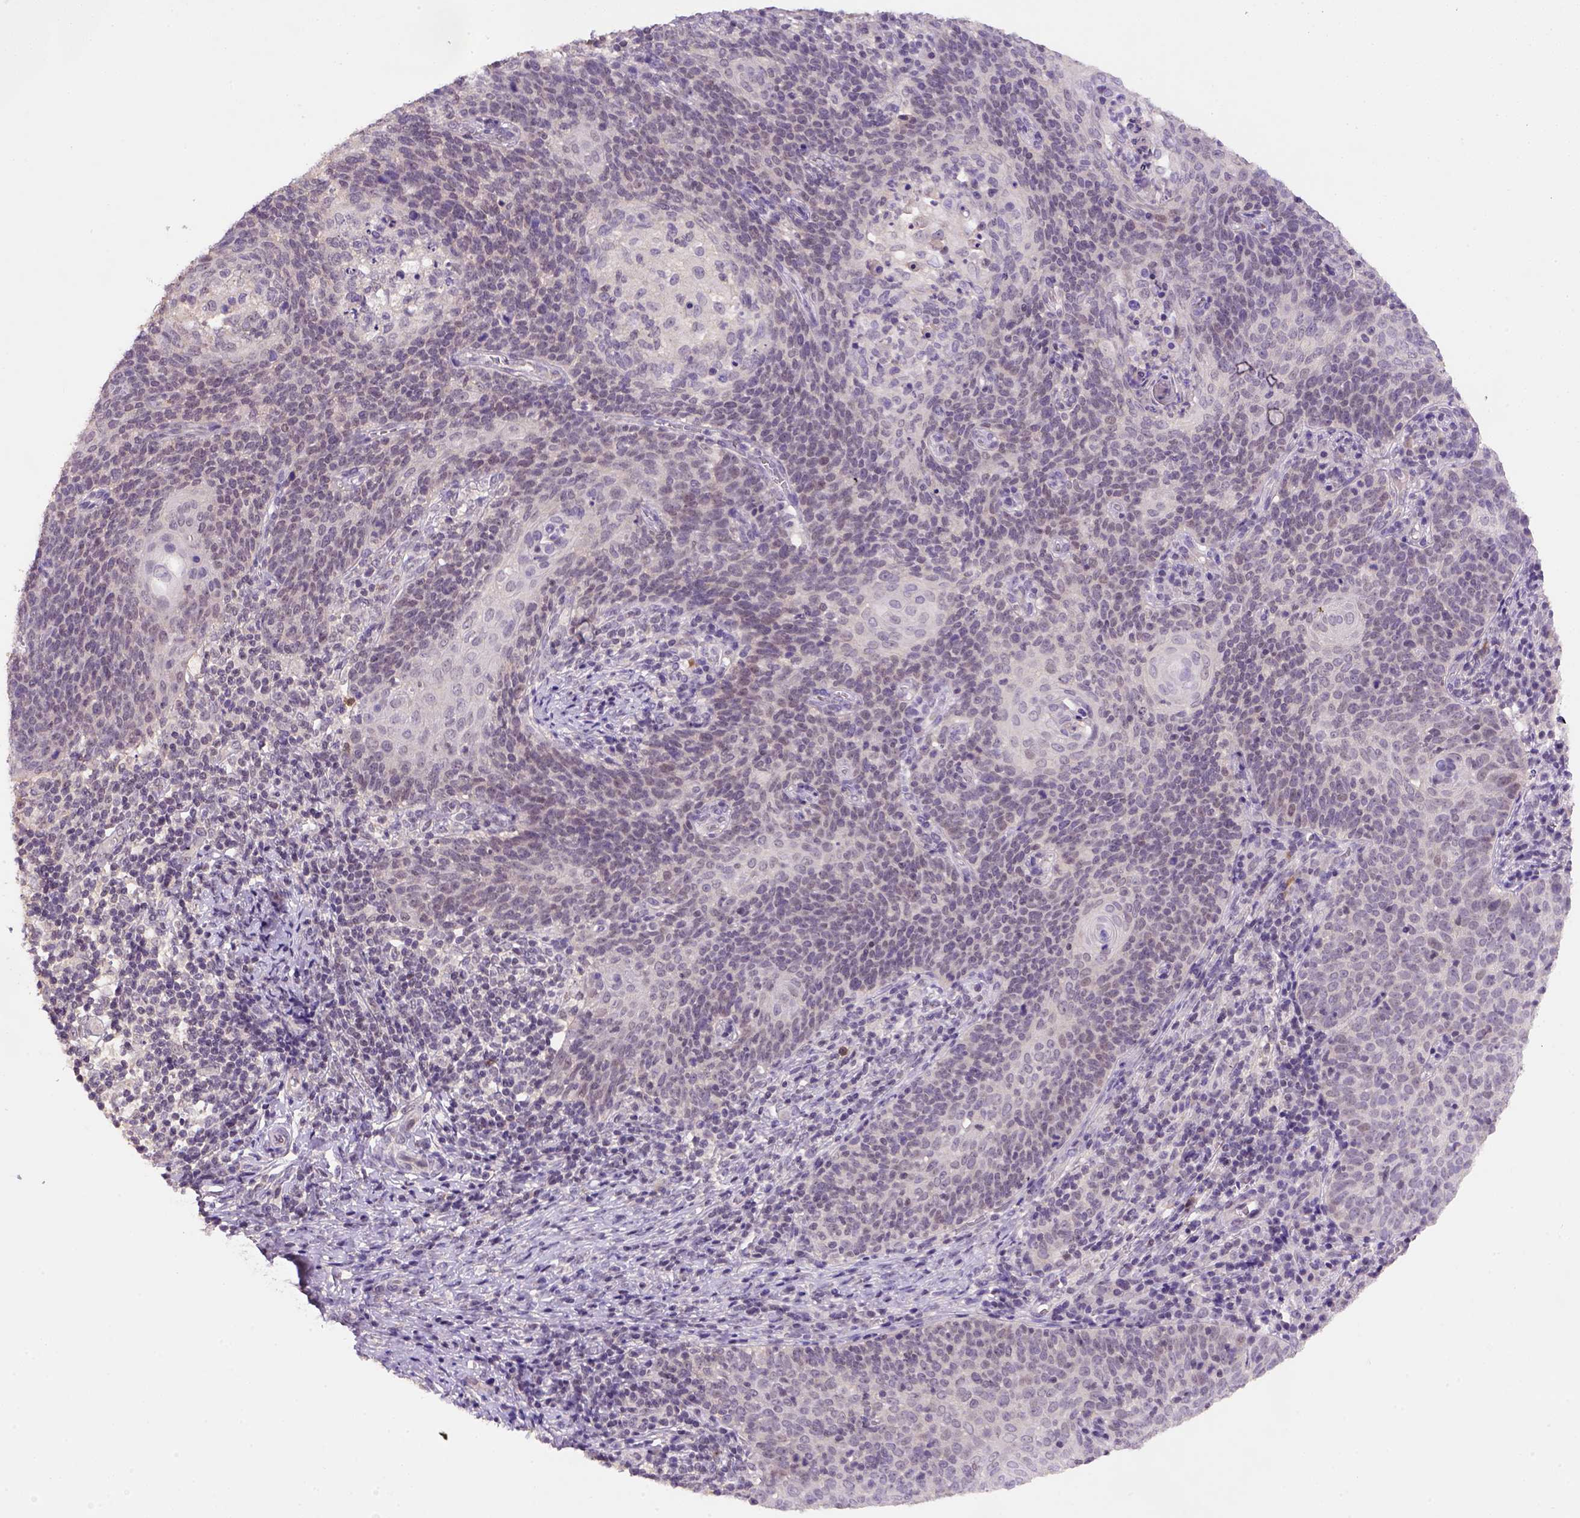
{"staining": {"intensity": "weak", "quantity": "25%-75%", "location": "cytoplasmic/membranous,nuclear"}, "tissue": "cervical cancer", "cell_type": "Tumor cells", "image_type": "cancer", "snomed": [{"axis": "morphology", "description": "Normal tissue, NOS"}, {"axis": "morphology", "description": "Squamous cell carcinoma, NOS"}, {"axis": "topography", "description": "Cervix"}], "caption": "DAB (3,3'-diaminobenzidine) immunohistochemical staining of human cervical squamous cell carcinoma exhibits weak cytoplasmic/membranous and nuclear protein positivity in about 25%-75% of tumor cells.", "gene": "SCML4", "patient": {"sex": "female", "age": 39}}